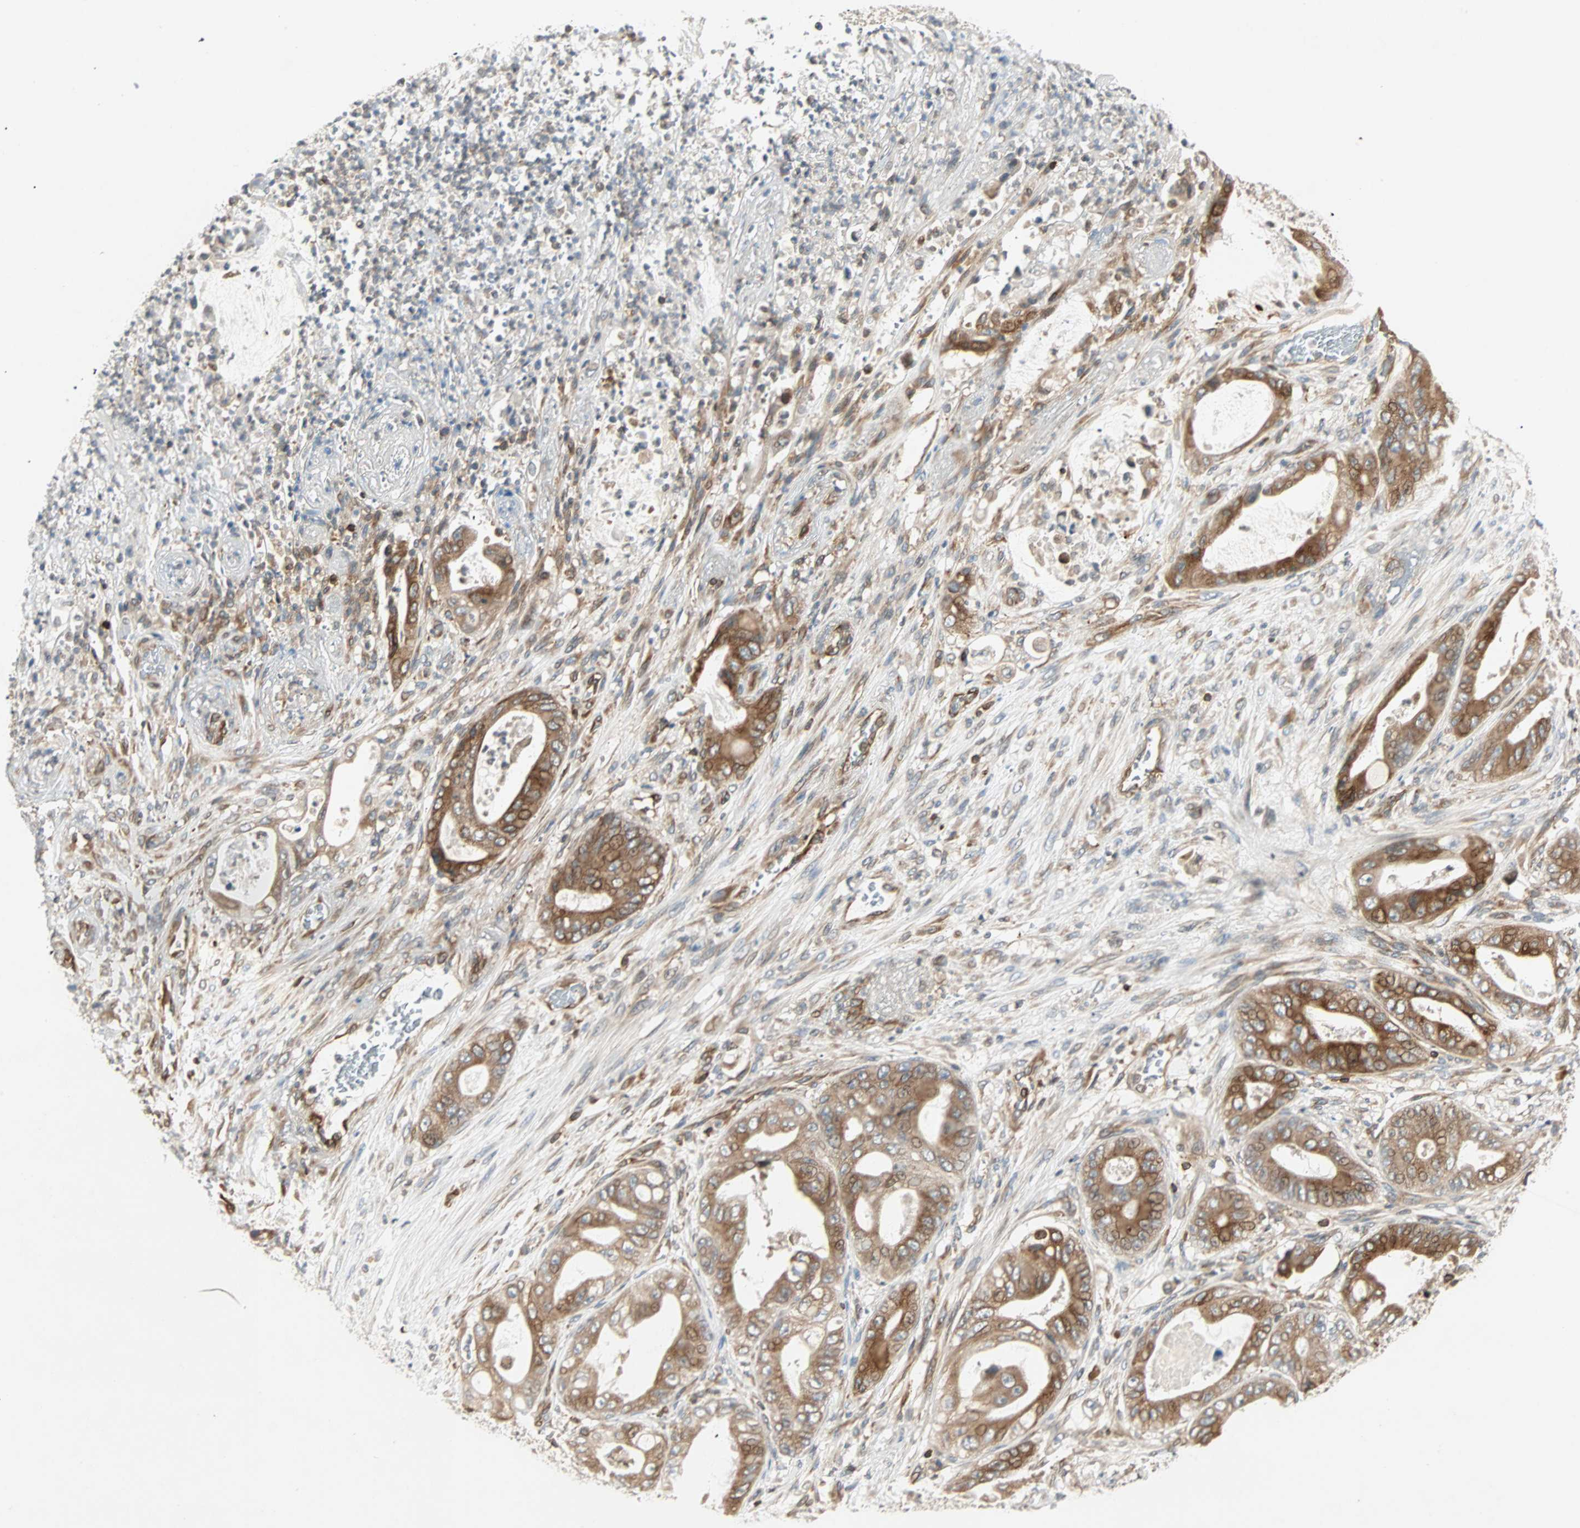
{"staining": {"intensity": "moderate", "quantity": ">75%", "location": "cytoplasmic/membranous"}, "tissue": "stomach cancer", "cell_type": "Tumor cells", "image_type": "cancer", "snomed": [{"axis": "morphology", "description": "Adenocarcinoma, NOS"}, {"axis": "topography", "description": "Stomach"}], "caption": "Stomach adenocarcinoma was stained to show a protein in brown. There is medium levels of moderate cytoplasmic/membranous staining in approximately >75% of tumor cells.", "gene": "TAPBP", "patient": {"sex": "female", "age": 73}}